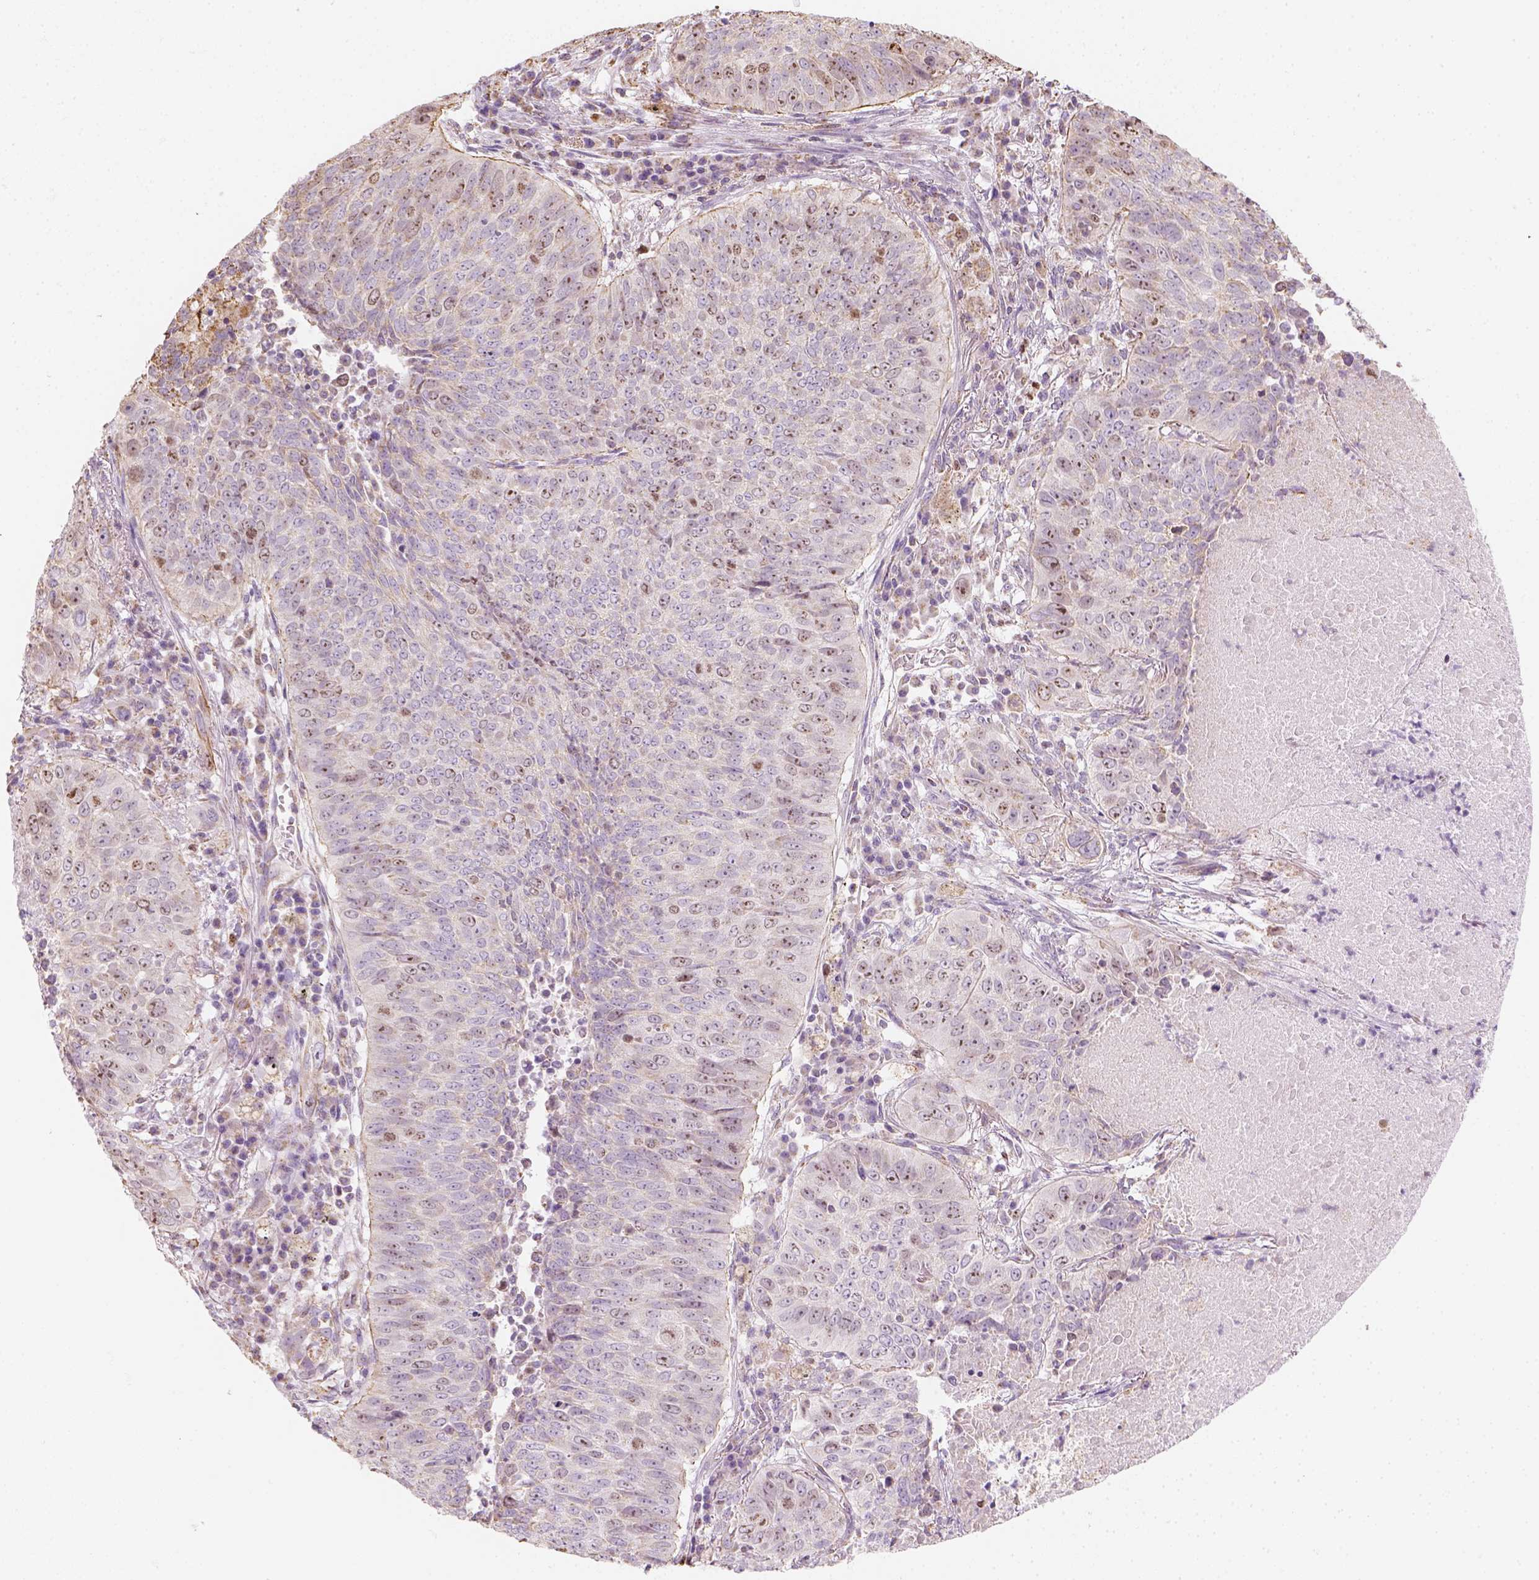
{"staining": {"intensity": "negative", "quantity": "none", "location": "none"}, "tissue": "lung cancer", "cell_type": "Tumor cells", "image_type": "cancer", "snomed": [{"axis": "morphology", "description": "Normal tissue, NOS"}, {"axis": "morphology", "description": "Squamous cell carcinoma, NOS"}, {"axis": "topography", "description": "Bronchus"}, {"axis": "topography", "description": "Lung"}], "caption": "This is a image of IHC staining of lung cancer, which shows no staining in tumor cells.", "gene": "LCA5", "patient": {"sex": "male", "age": 64}}